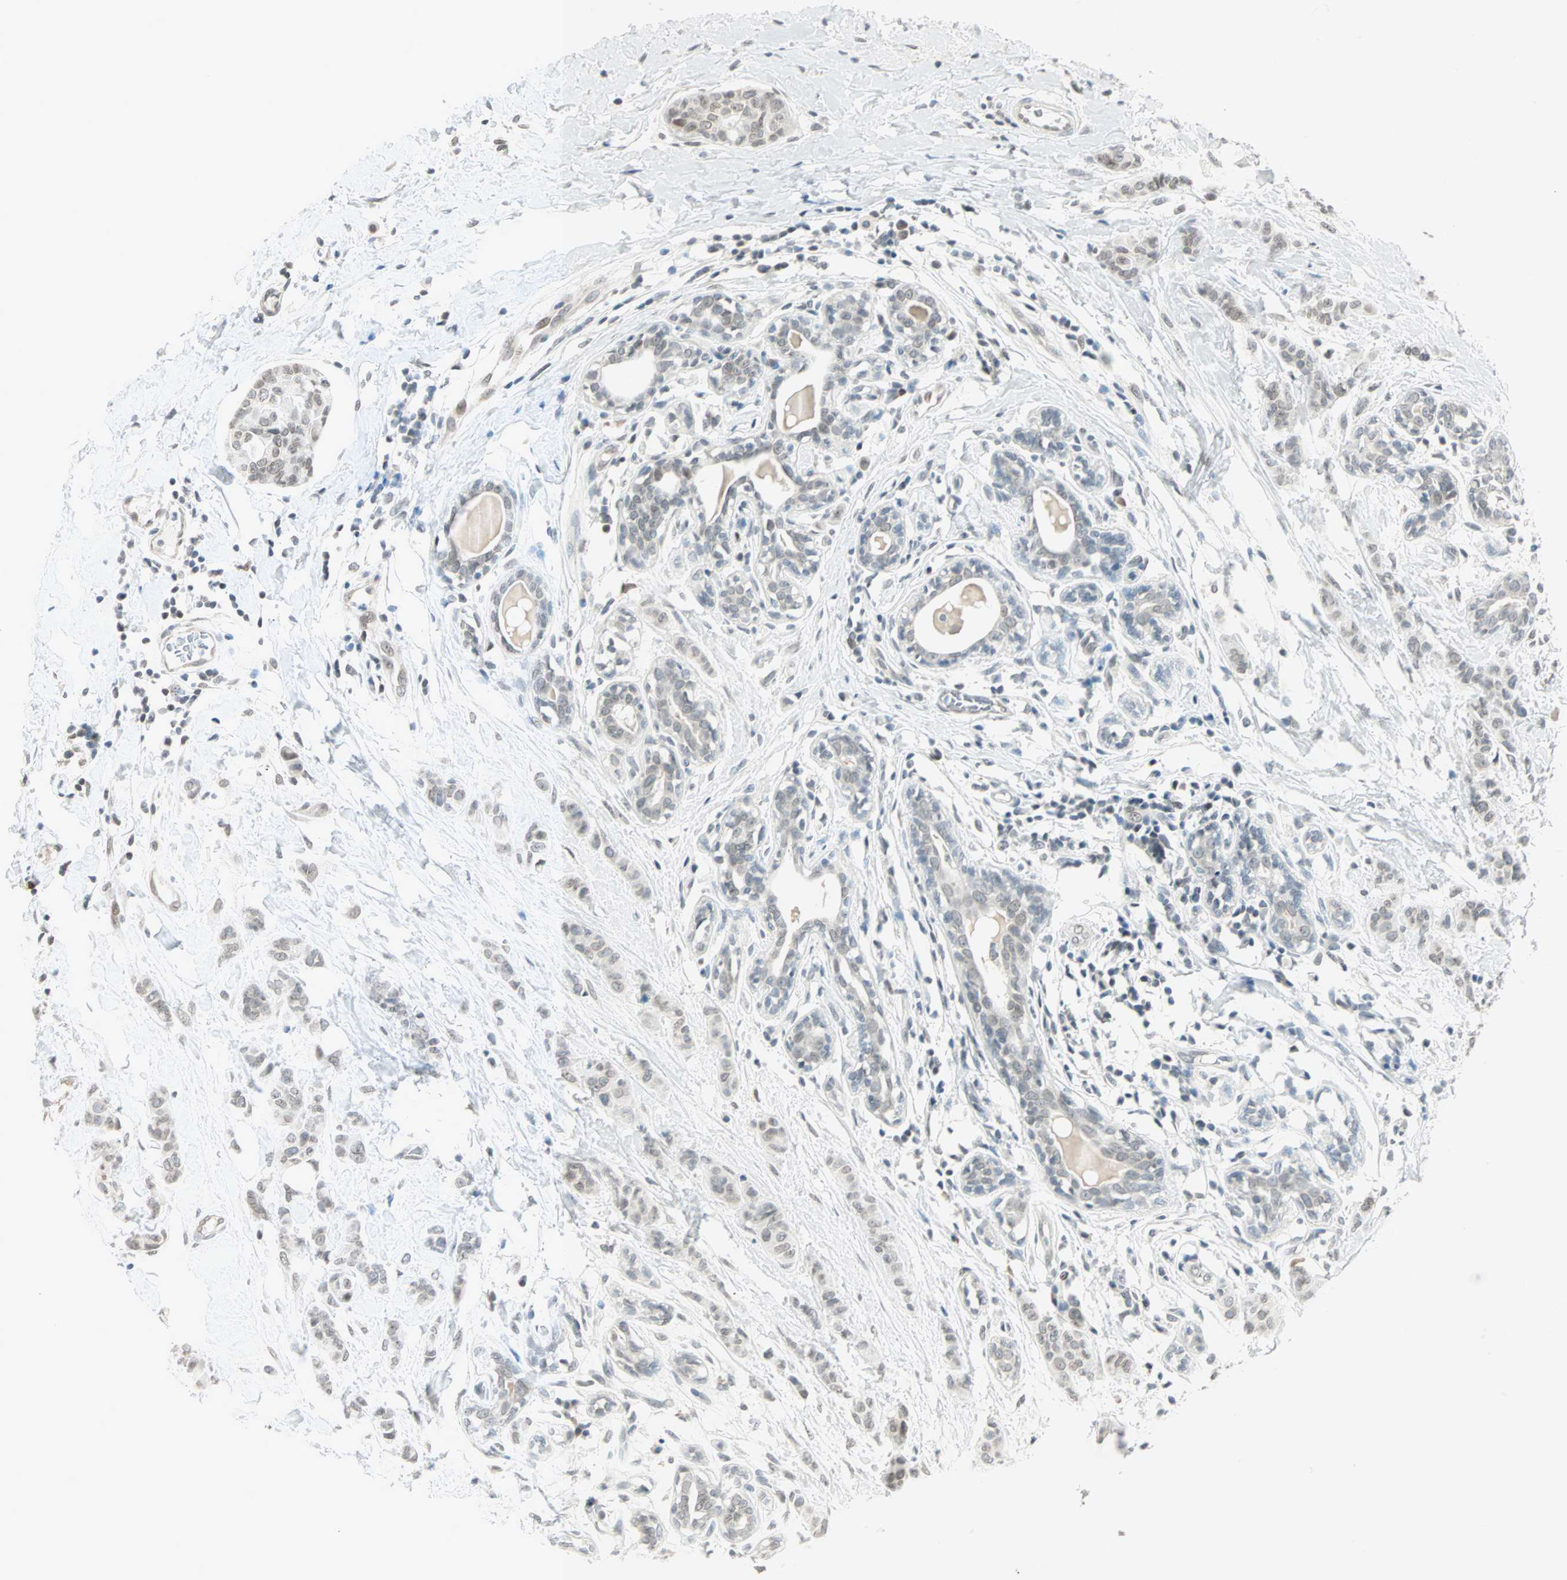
{"staining": {"intensity": "weak", "quantity": "<25%", "location": "nuclear"}, "tissue": "breast cancer", "cell_type": "Tumor cells", "image_type": "cancer", "snomed": [{"axis": "morphology", "description": "Normal tissue, NOS"}, {"axis": "morphology", "description": "Duct carcinoma"}, {"axis": "topography", "description": "Breast"}], "caption": "High power microscopy histopathology image of an immunohistochemistry histopathology image of breast cancer (infiltrating ductal carcinoma), revealing no significant positivity in tumor cells. (Immunohistochemistry, brightfield microscopy, high magnification).", "gene": "BCAN", "patient": {"sex": "female", "age": 40}}